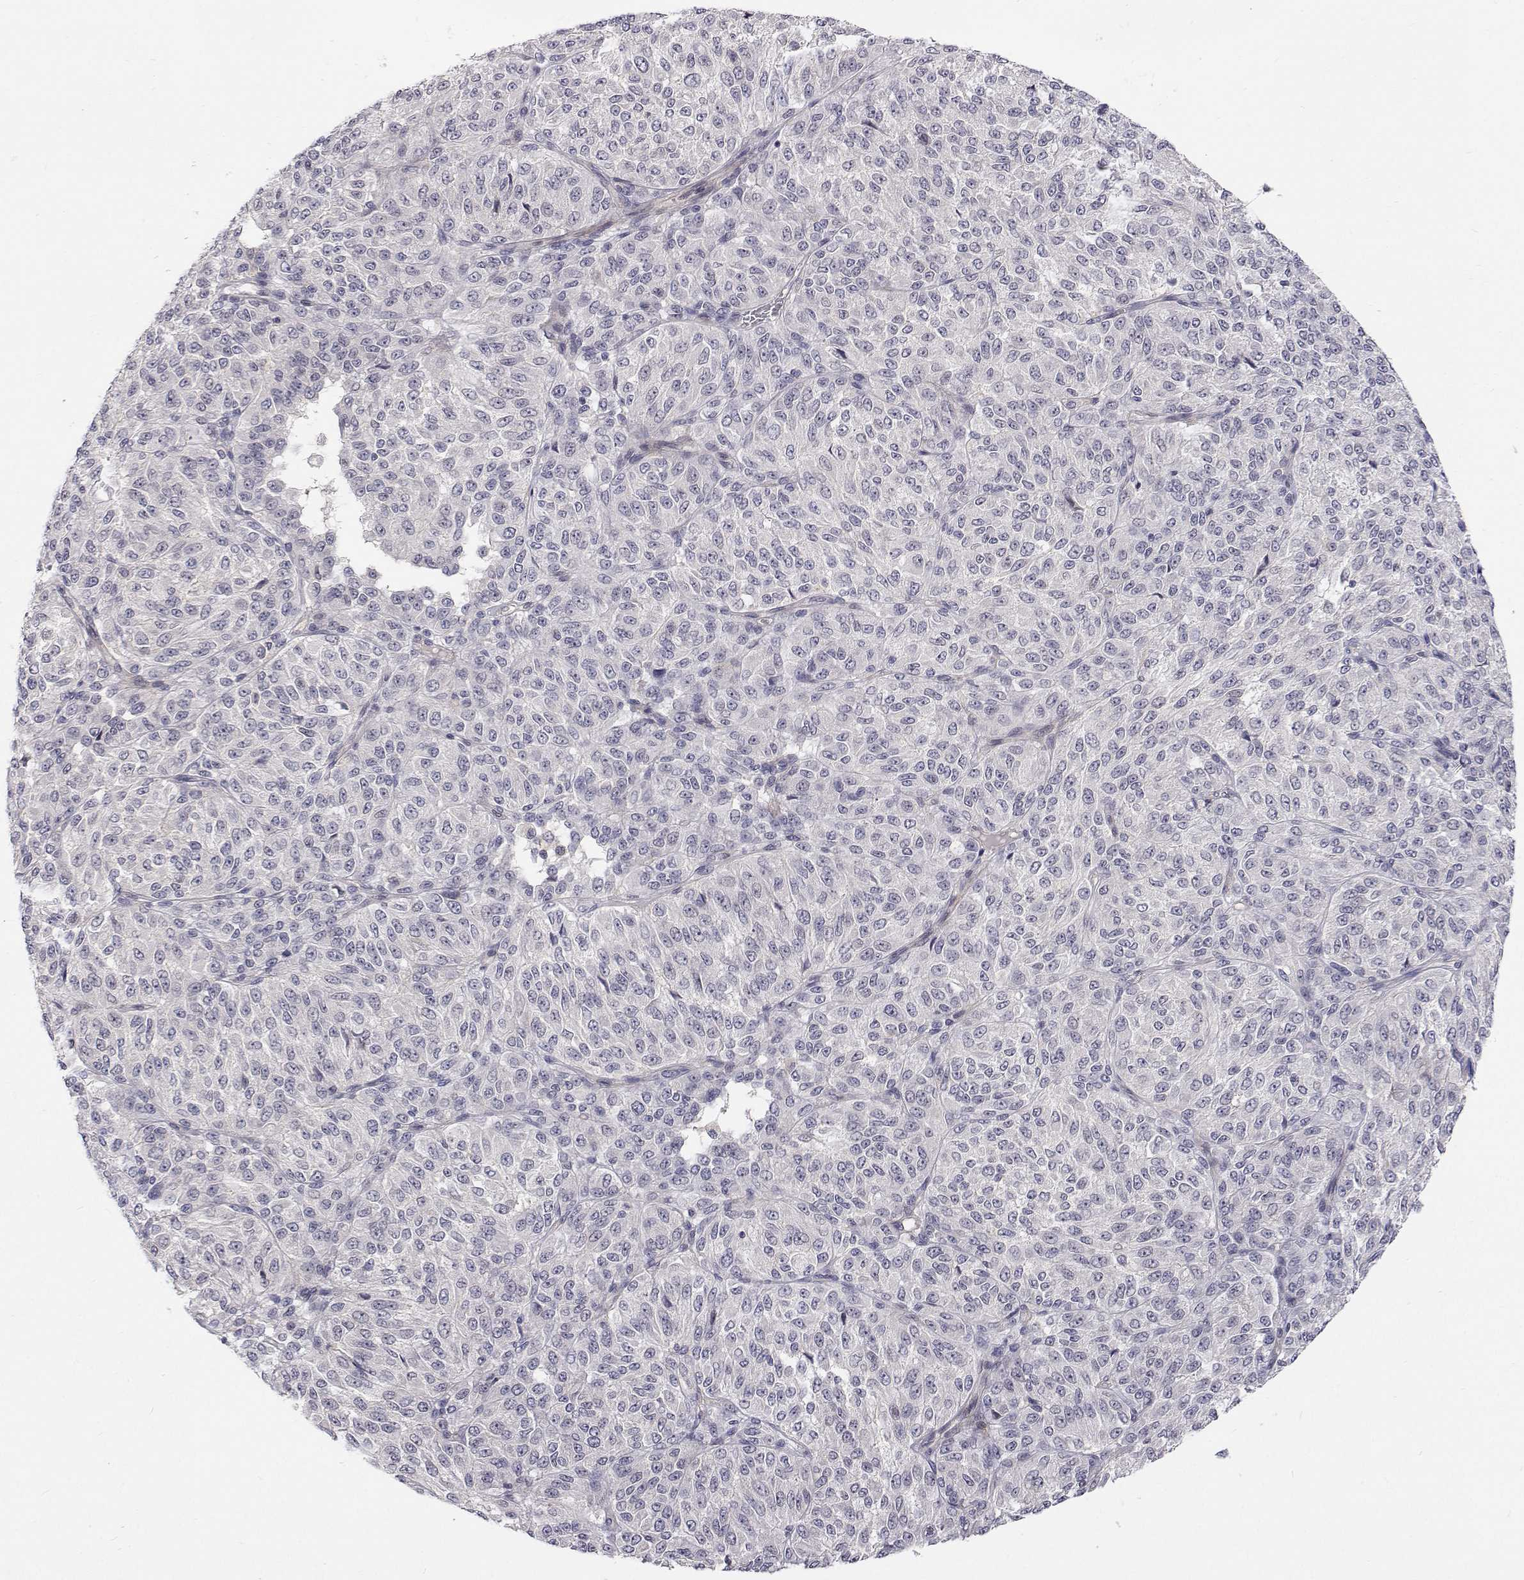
{"staining": {"intensity": "negative", "quantity": "none", "location": "none"}, "tissue": "melanoma", "cell_type": "Tumor cells", "image_type": "cancer", "snomed": [{"axis": "morphology", "description": "Malignant melanoma, Metastatic site"}, {"axis": "topography", "description": "Brain"}], "caption": "High power microscopy micrograph of an immunohistochemistry (IHC) photomicrograph of melanoma, revealing no significant expression in tumor cells.", "gene": "MYPN", "patient": {"sex": "female", "age": 56}}